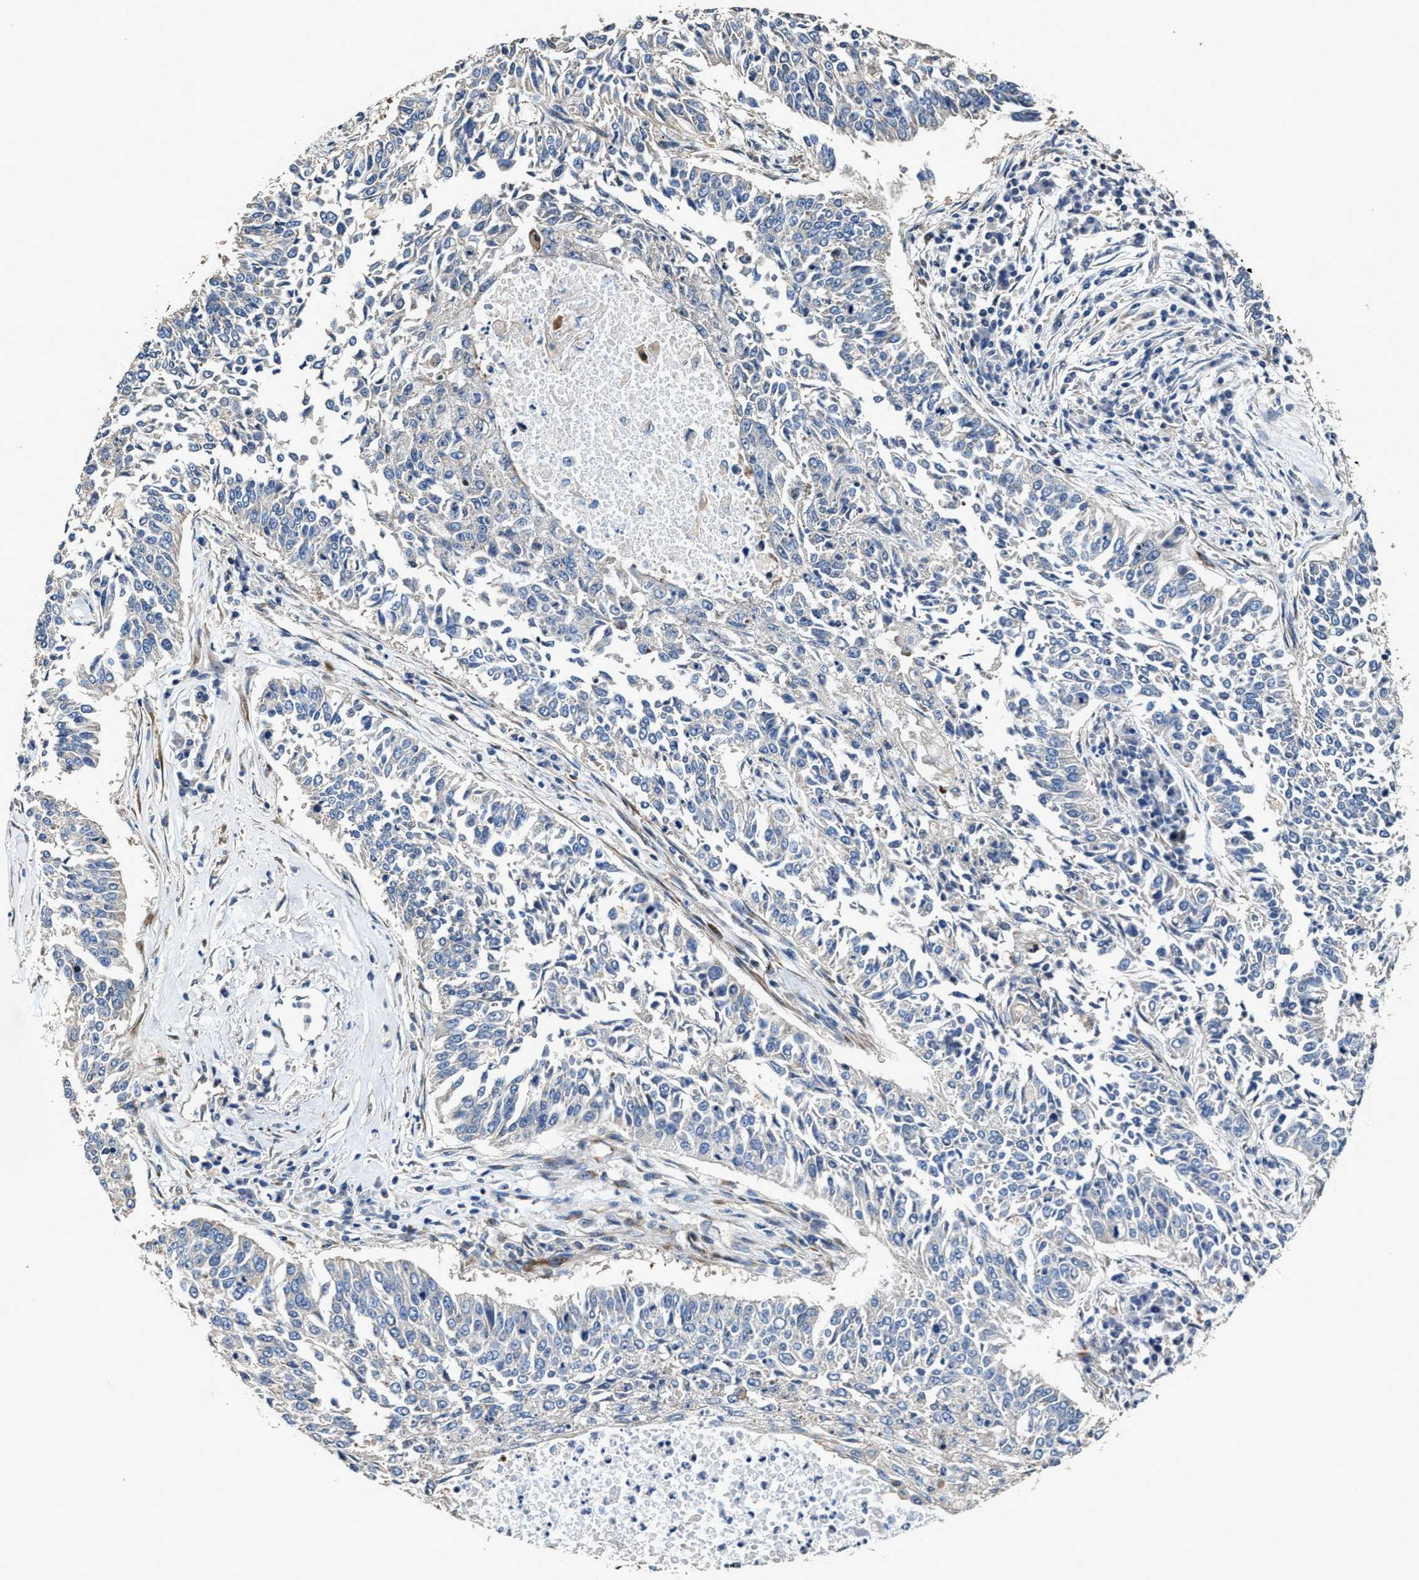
{"staining": {"intensity": "negative", "quantity": "none", "location": "none"}, "tissue": "lung cancer", "cell_type": "Tumor cells", "image_type": "cancer", "snomed": [{"axis": "morphology", "description": "Normal tissue, NOS"}, {"axis": "morphology", "description": "Squamous cell carcinoma, NOS"}, {"axis": "topography", "description": "Cartilage tissue"}, {"axis": "topography", "description": "Bronchus"}, {"axis": "topography", "description": "Lung"}], "caption": "DAB (3,3'-diaminobenzidine) immunohistochemical staining of lung cancer demonstrates no significant expression in tumor cells. (DAB immunohistochemistry, high magnification).", "gene": "PTAR1", "patient": {"sex": "female", "age": 49}}